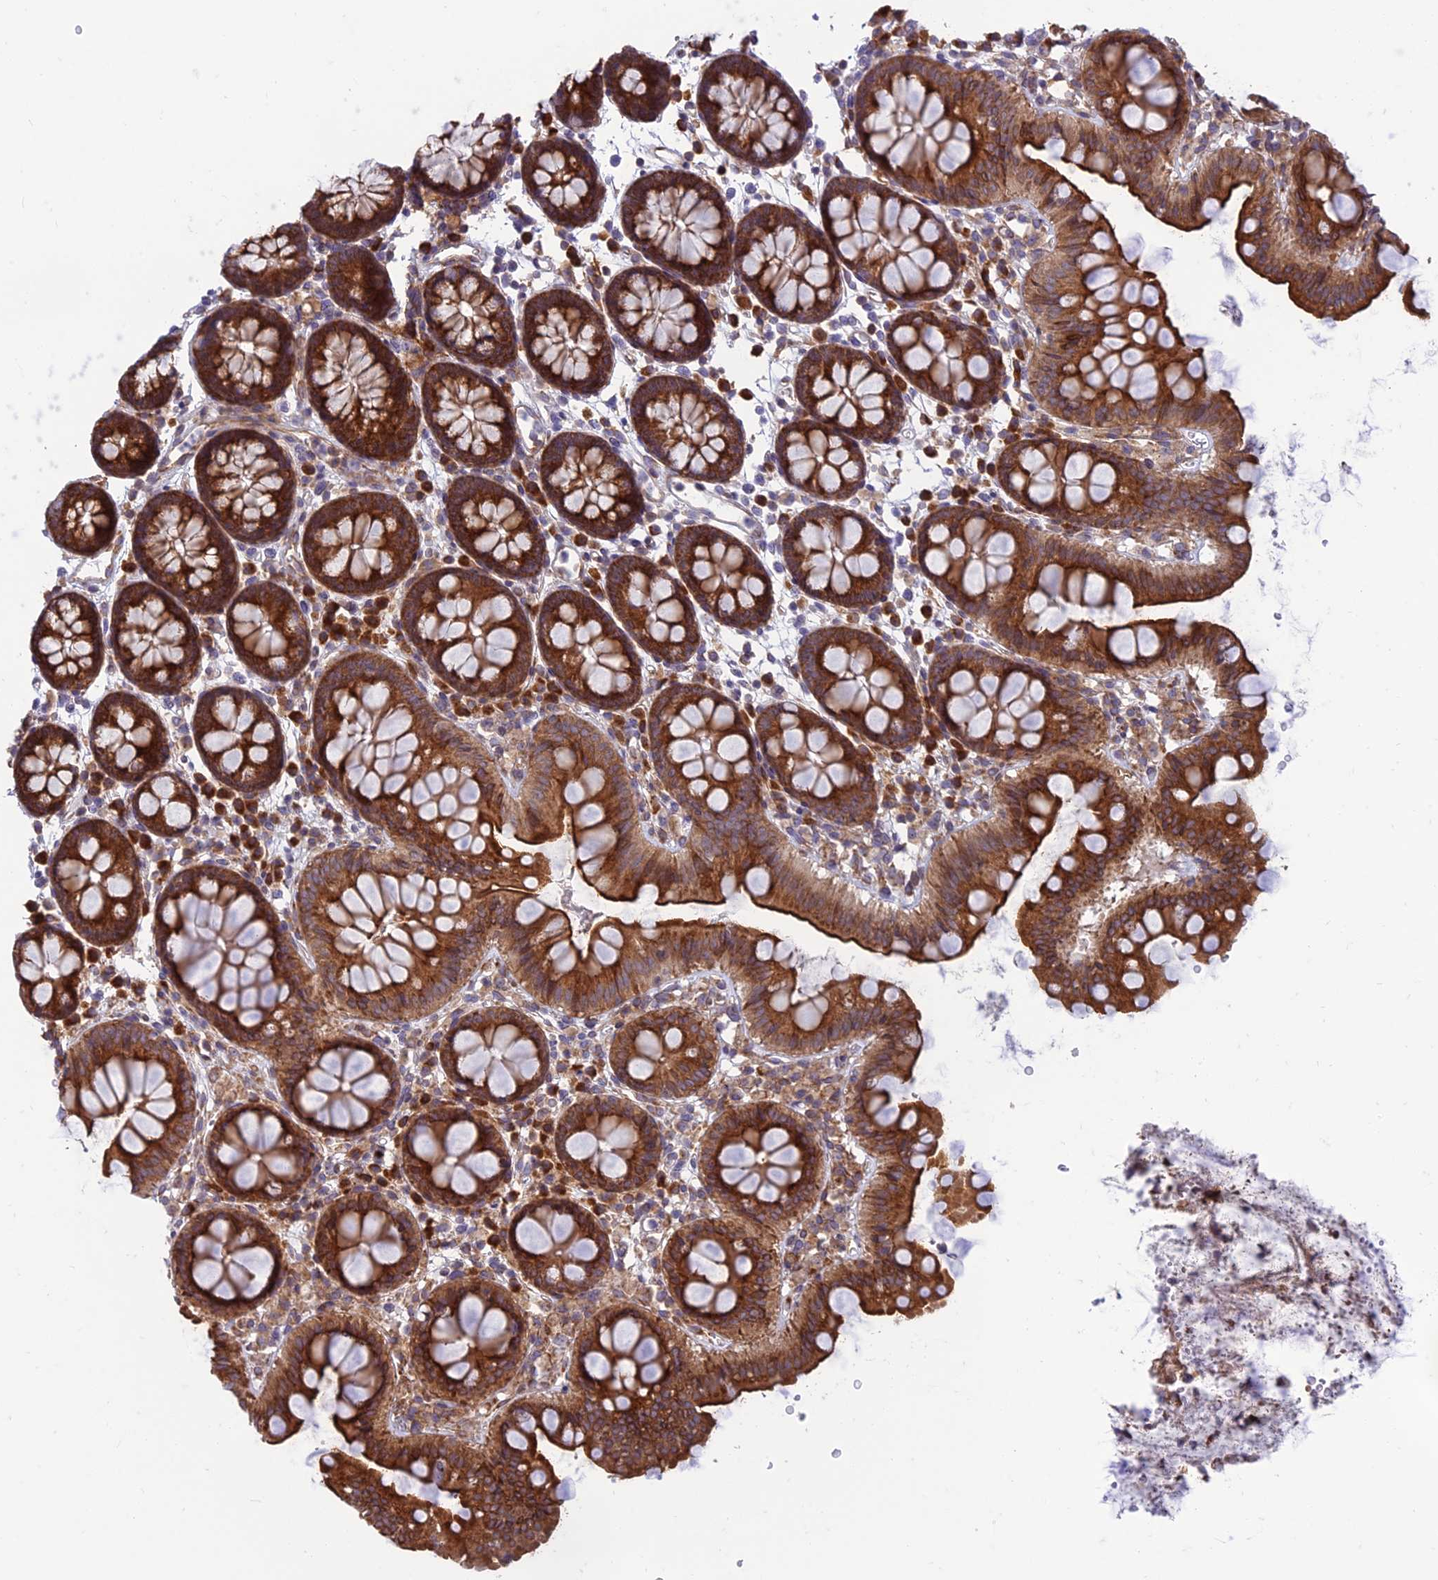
{"staining": {"intensity": "moderate", "quantity": ">75%", "location": "cytoplasmic/membranous"}, "tissue": "colon", "cell_type": "Endothelial cells", "image_type": "normal", "snomed": [{"axis": "morphology", "description": "Normal tissue, NOS"}, {"axis": "topography", "description": "Colon"}], "caption": "Approximately >75% of endothelial cells in benign colon demonstrate moderate cytoplasmic/membranous protein positivity as visualized by brown immunohistochemical staining.", "gene": "RPL17", "patient": {"sex": "male", "age": 75}}